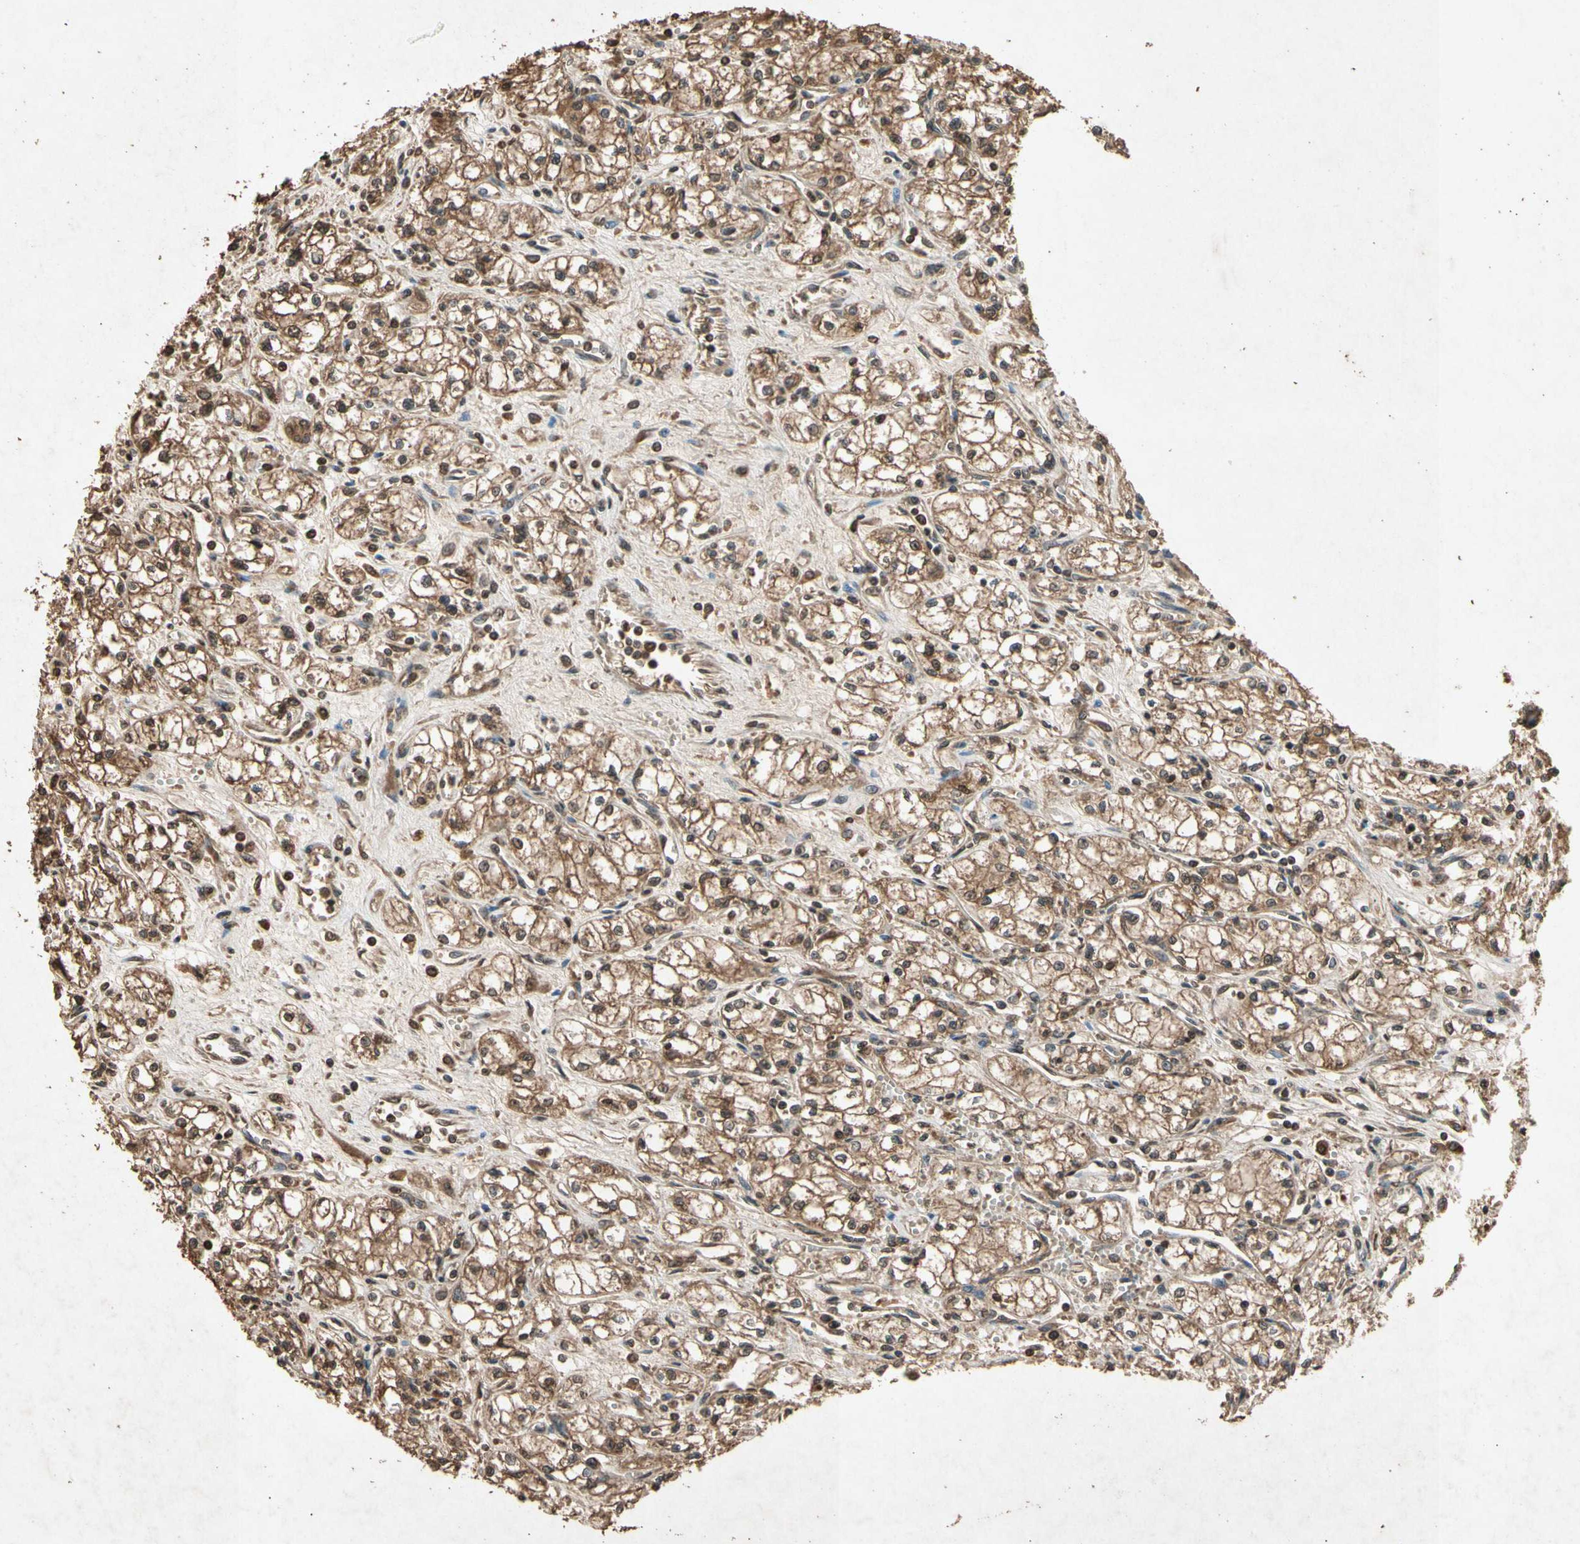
{"staining": {"intensity": "moderate", "quantity": ">75%", "location": "cytoplasmic/membranous"}, "tissue": "renal cancer", "cell_type": "Tumor cells", "image_type": "cancer", "snomed": [{"axis": "morphology", "description": "Normal tissue, NOS"}, {"axis": "morphology", "description": "Adenocarcinoma, NOS"}, {"axis": "topography", "description": "Kidney"}], "caption": "Renal cancer stained for a protein (brown) reveals moderate cytoplasmic/membranous positive positivity in about >75% of tumor cells.", "gene": "TXN2", "patient": {"sex": "male", "age": 59}}